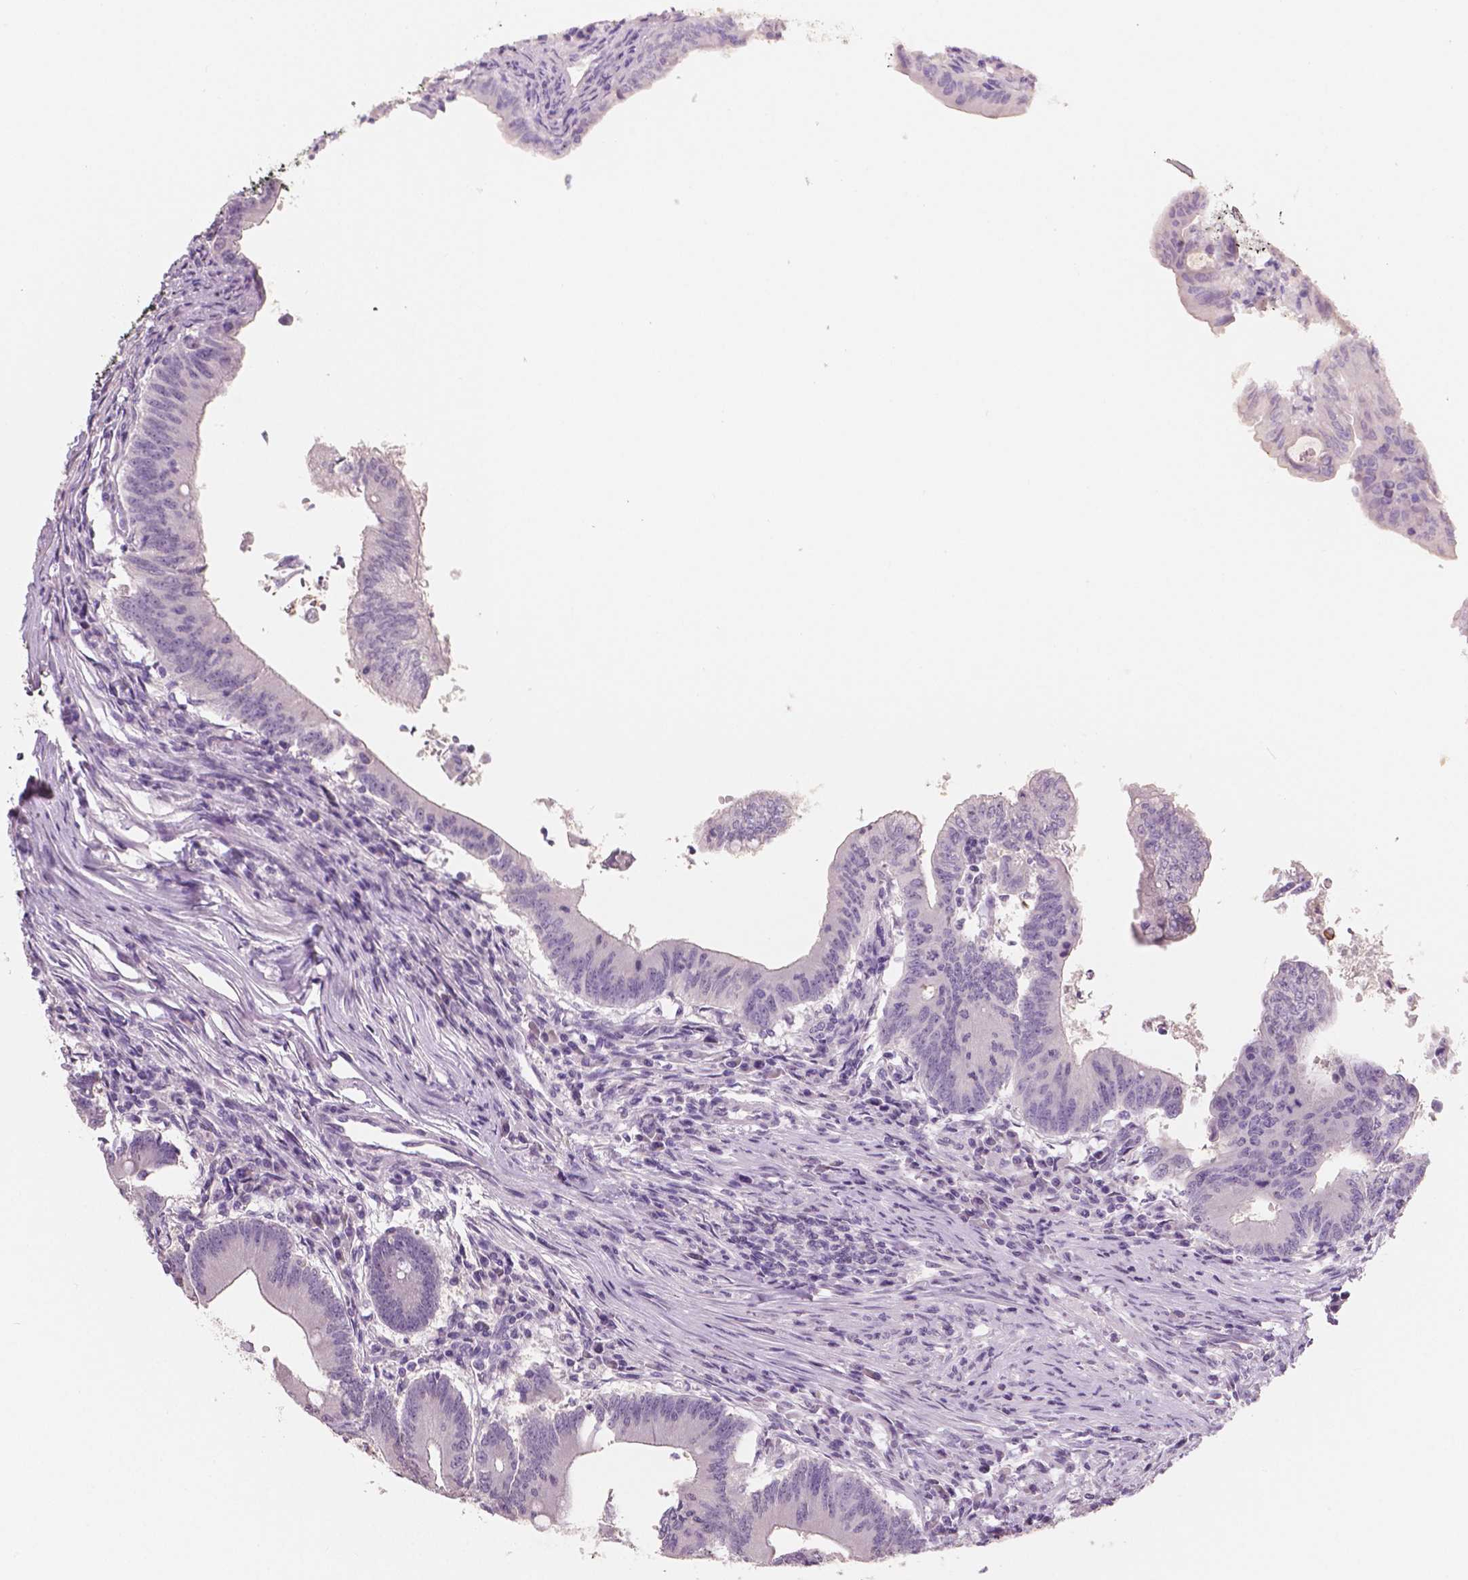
{"staining": {"intensity": "negative", "quantity": "none", "location": "none"}, "tissue": "colorectal cancer", "cell_type": "Tumor cells", "image_type": "cancer", "snomed": [{"axis": "morphology", "description": "Adenocarcinoma, NOS"}, {"axis": "topography", "description": "Colon"}], "caption": "Colorectal adenocarcinoma was stained to show a protein in brown. There is no significant staining in tumor cells.", "gene": "APOA4", "patient": {"sex": "female", "age": 70}}